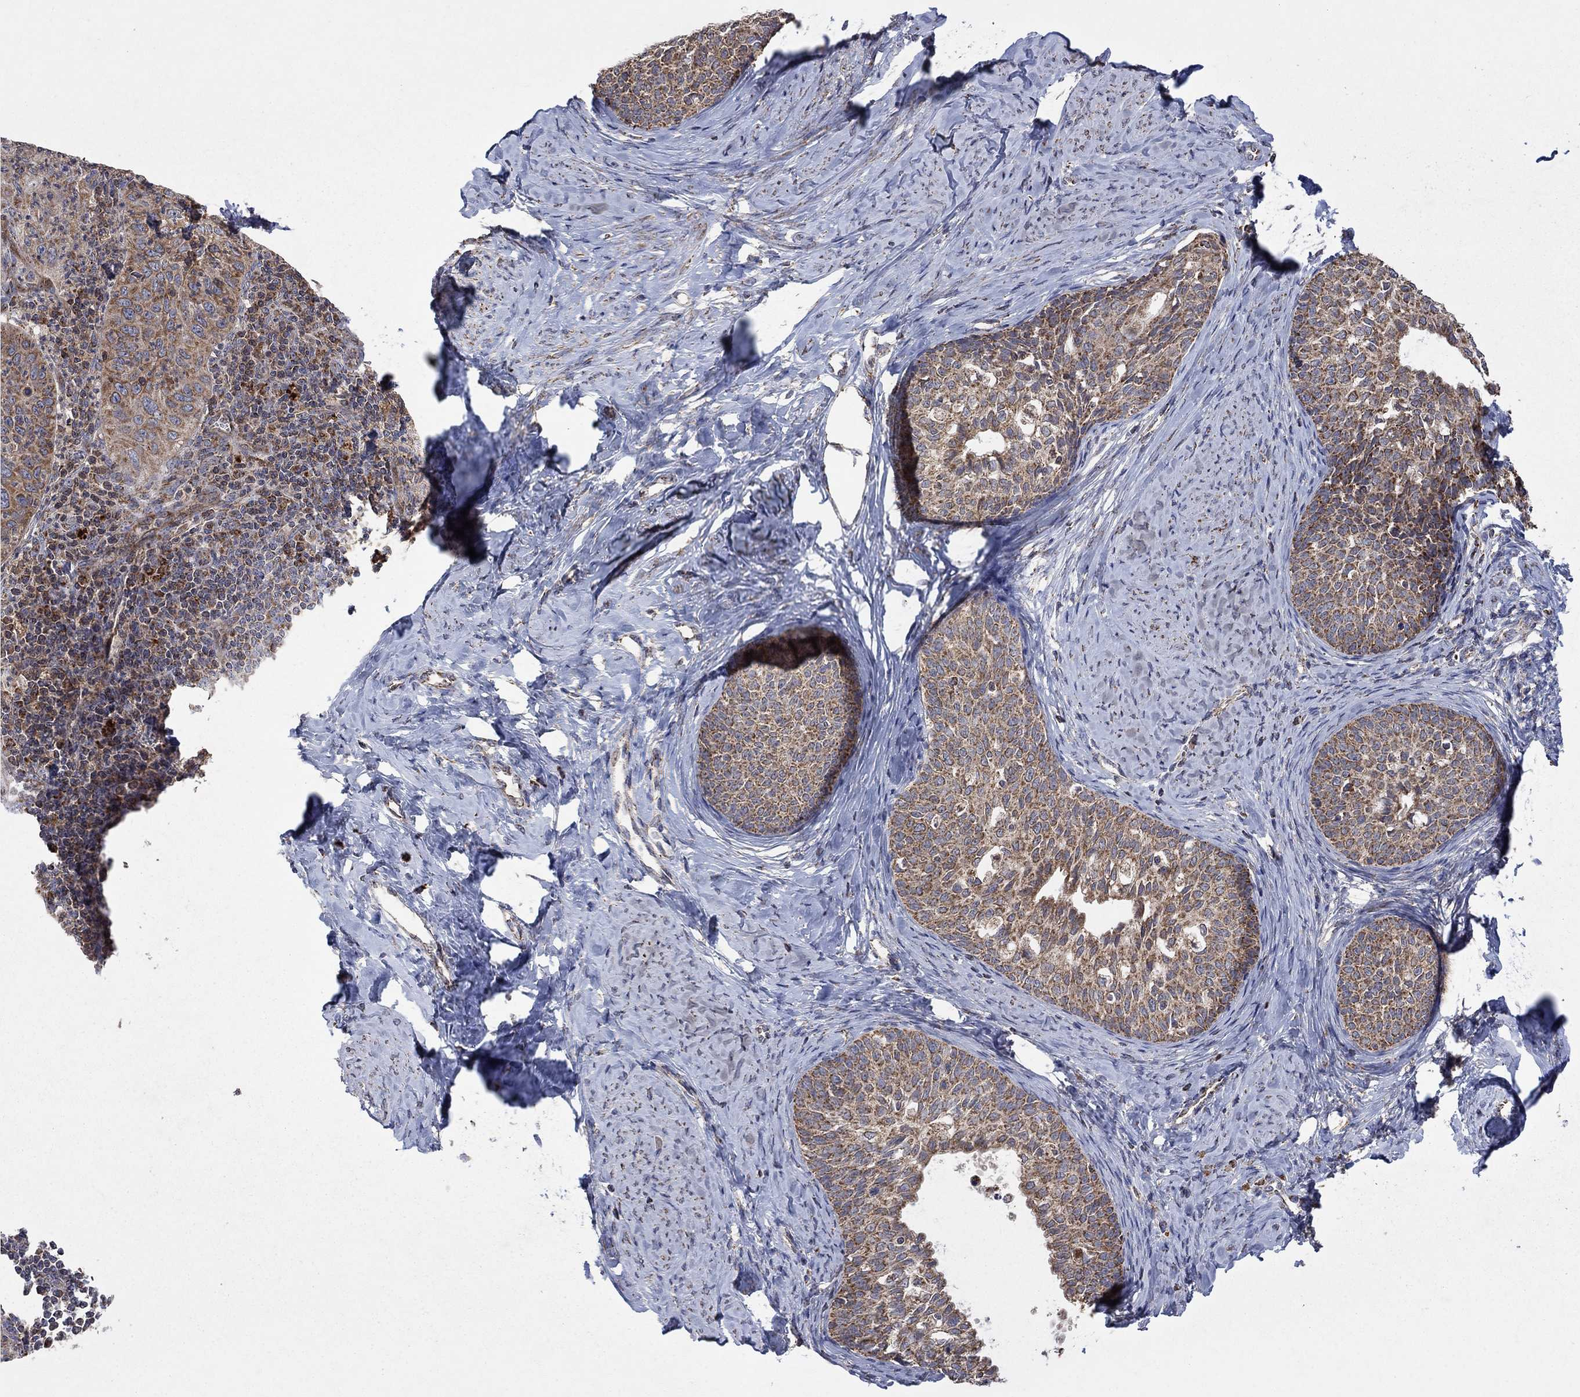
{"staining": {"intensity": "moderate", "quantity": "25%-75%", "location": "cytoplasmic/membranous"}, "tissue": "cervical cancer", "cell_type": "Tumor cells", "image_type": "cancer", "snomed": [{"axis": "morphology", "description": "Squamous cell carcinoma, NOS"}, {"axis": "topography", "description": "Cervix"}], "caption": "Cervical cancer stained with DAB immunohistochemistry (IHC) demonstrates medium levels of moderate cytoplasmic/membranous expression in about 25%-75% of tumor cells.", "gene": "DPH1", "patient": {"sex": "female", "age": 51}}